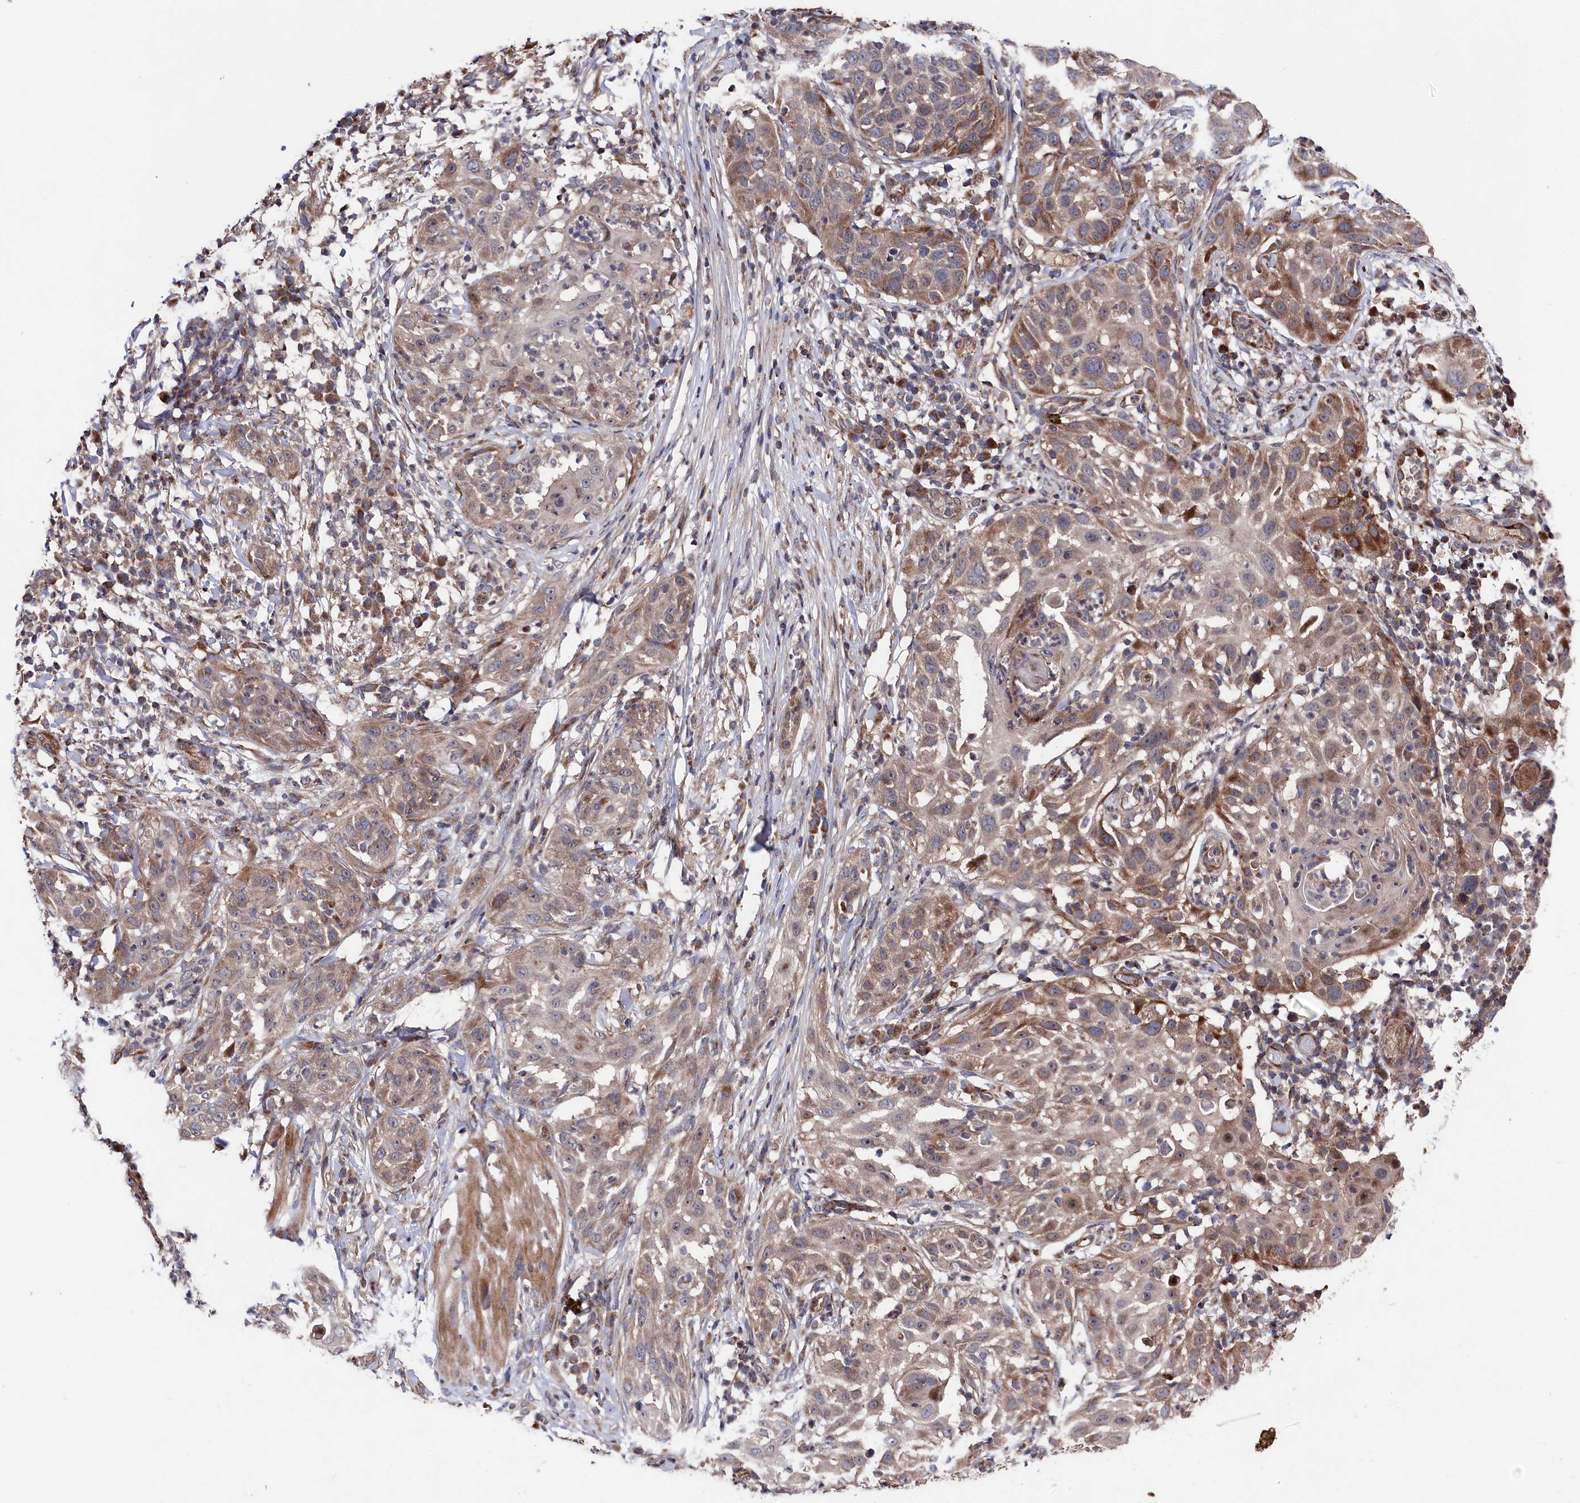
{"staining": {"intensity": "moderate", "quantity": "25%-75%", "location": "cytoplasmic/membranous"}, "tissue": "skin cancer", "cell_type": "Tumor cells", "image_type": "cancer", "snomed": [{"axis": "morphology", "description": "Squamous cell carcinoma, NOS"}, {"axis": "topography", "description": "Skin"}], "caption": "Brown immunohistochemical staining in human skin squamous cell carcinoma displays moderate cytoplasmic/membranous staining in about 25%-75% of tumor cells.", "gene": "SUPV3L1", "patient": {"sex": "female", "age": 44}}